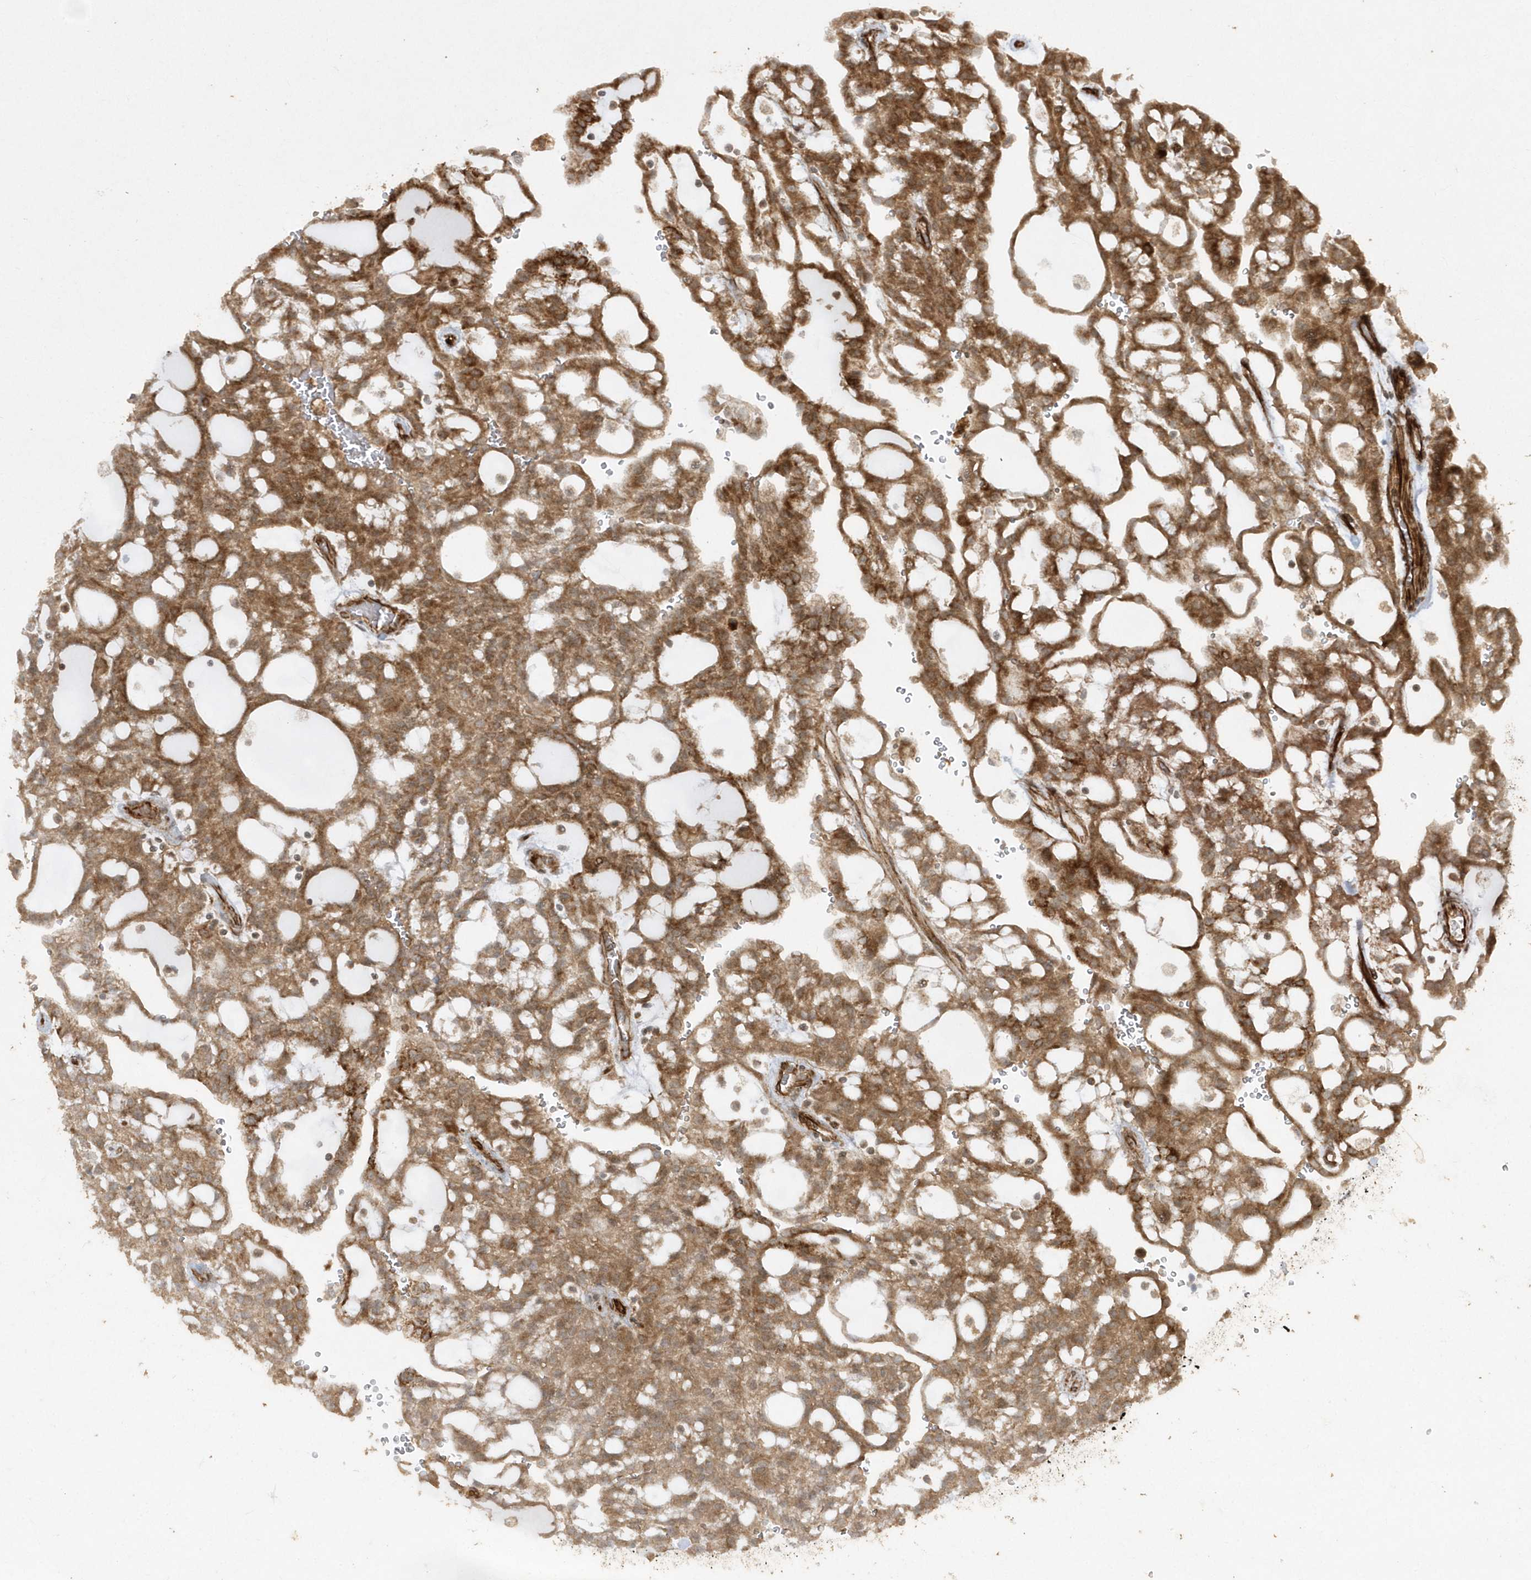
{"staining": {"intensity": "moderate", "quantity": ">75%", "location": "cytoplasmic/membranous"}, "tissue": "renal cancer", "cell_type": "Tumor cells", "image_type": "cancer", "snomed": [{"axis": "morphology", "description": "Adenocarcinoma, NOS"}, {"axis": "topography", "description": "Kidney"}], "caption": "Immunohistochemistry (DAB (3,3'-diaminobenzidine)) staining of human renal cancer exhibits moderate cytoplasmic/membranous protein positivity in about >75% of tumor cells.", "gene": "AVPI1", "patient": {"sex": "male", "age": 63}}